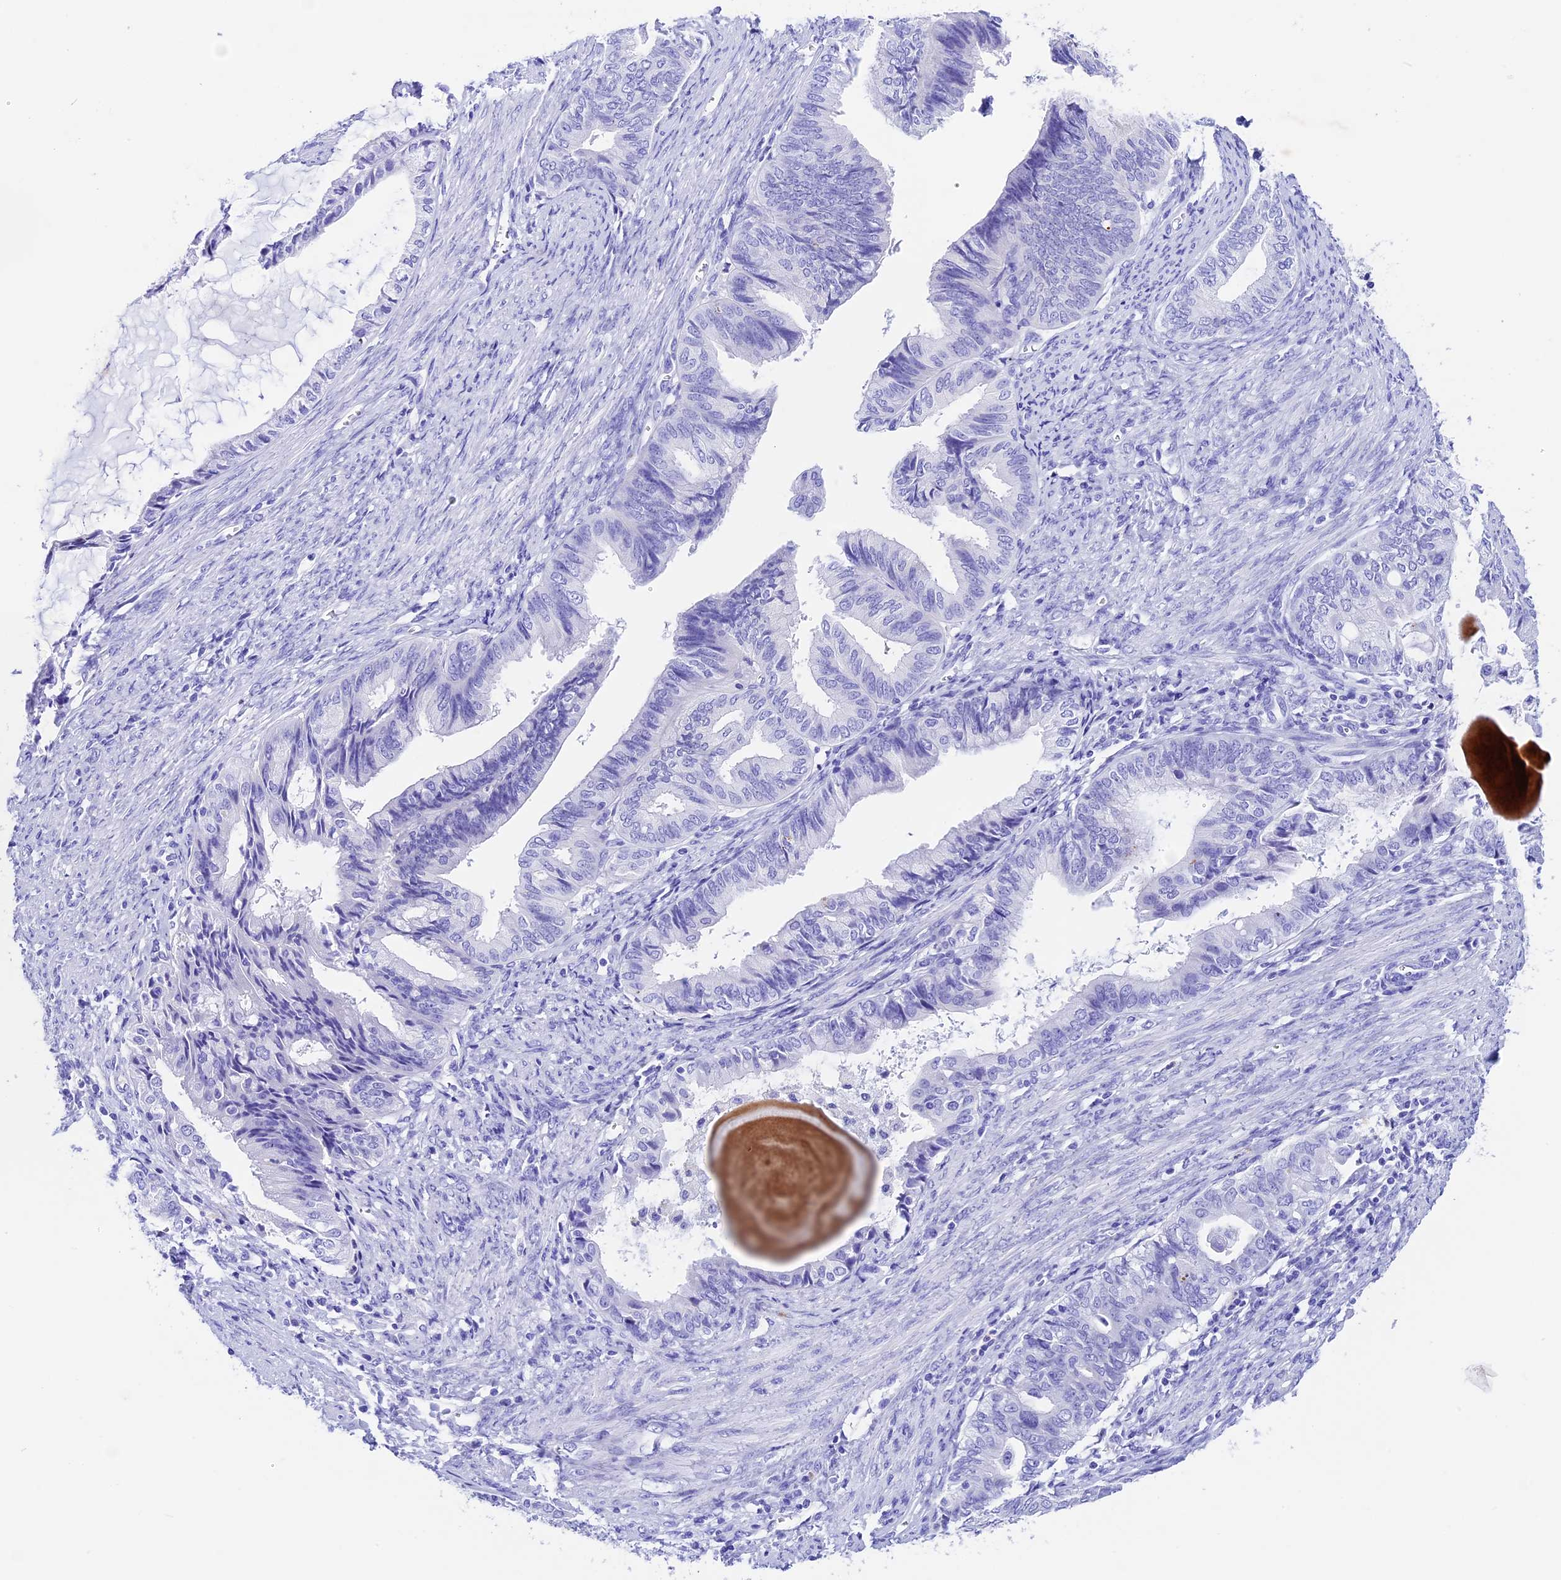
{"staining": {"intensity": "negative", "quantity": "none", "location": "none"}, "tissue": "endometrial cancer", "cell_type": "Tumor cells", "image_type": "cancer", "snomed": [{"axis": "morphology", "description": "Adenocarcinoma, NOS"}, {"axis": "topography", "description": "Endometrium"}], "caption": "This is a micrograph of IHC staining of endometrial cancer (adenocarcinoma), which shows no staining in tumor cells.", "gene": "PSG11", "patient": {"sex": "female", "age": 86}}